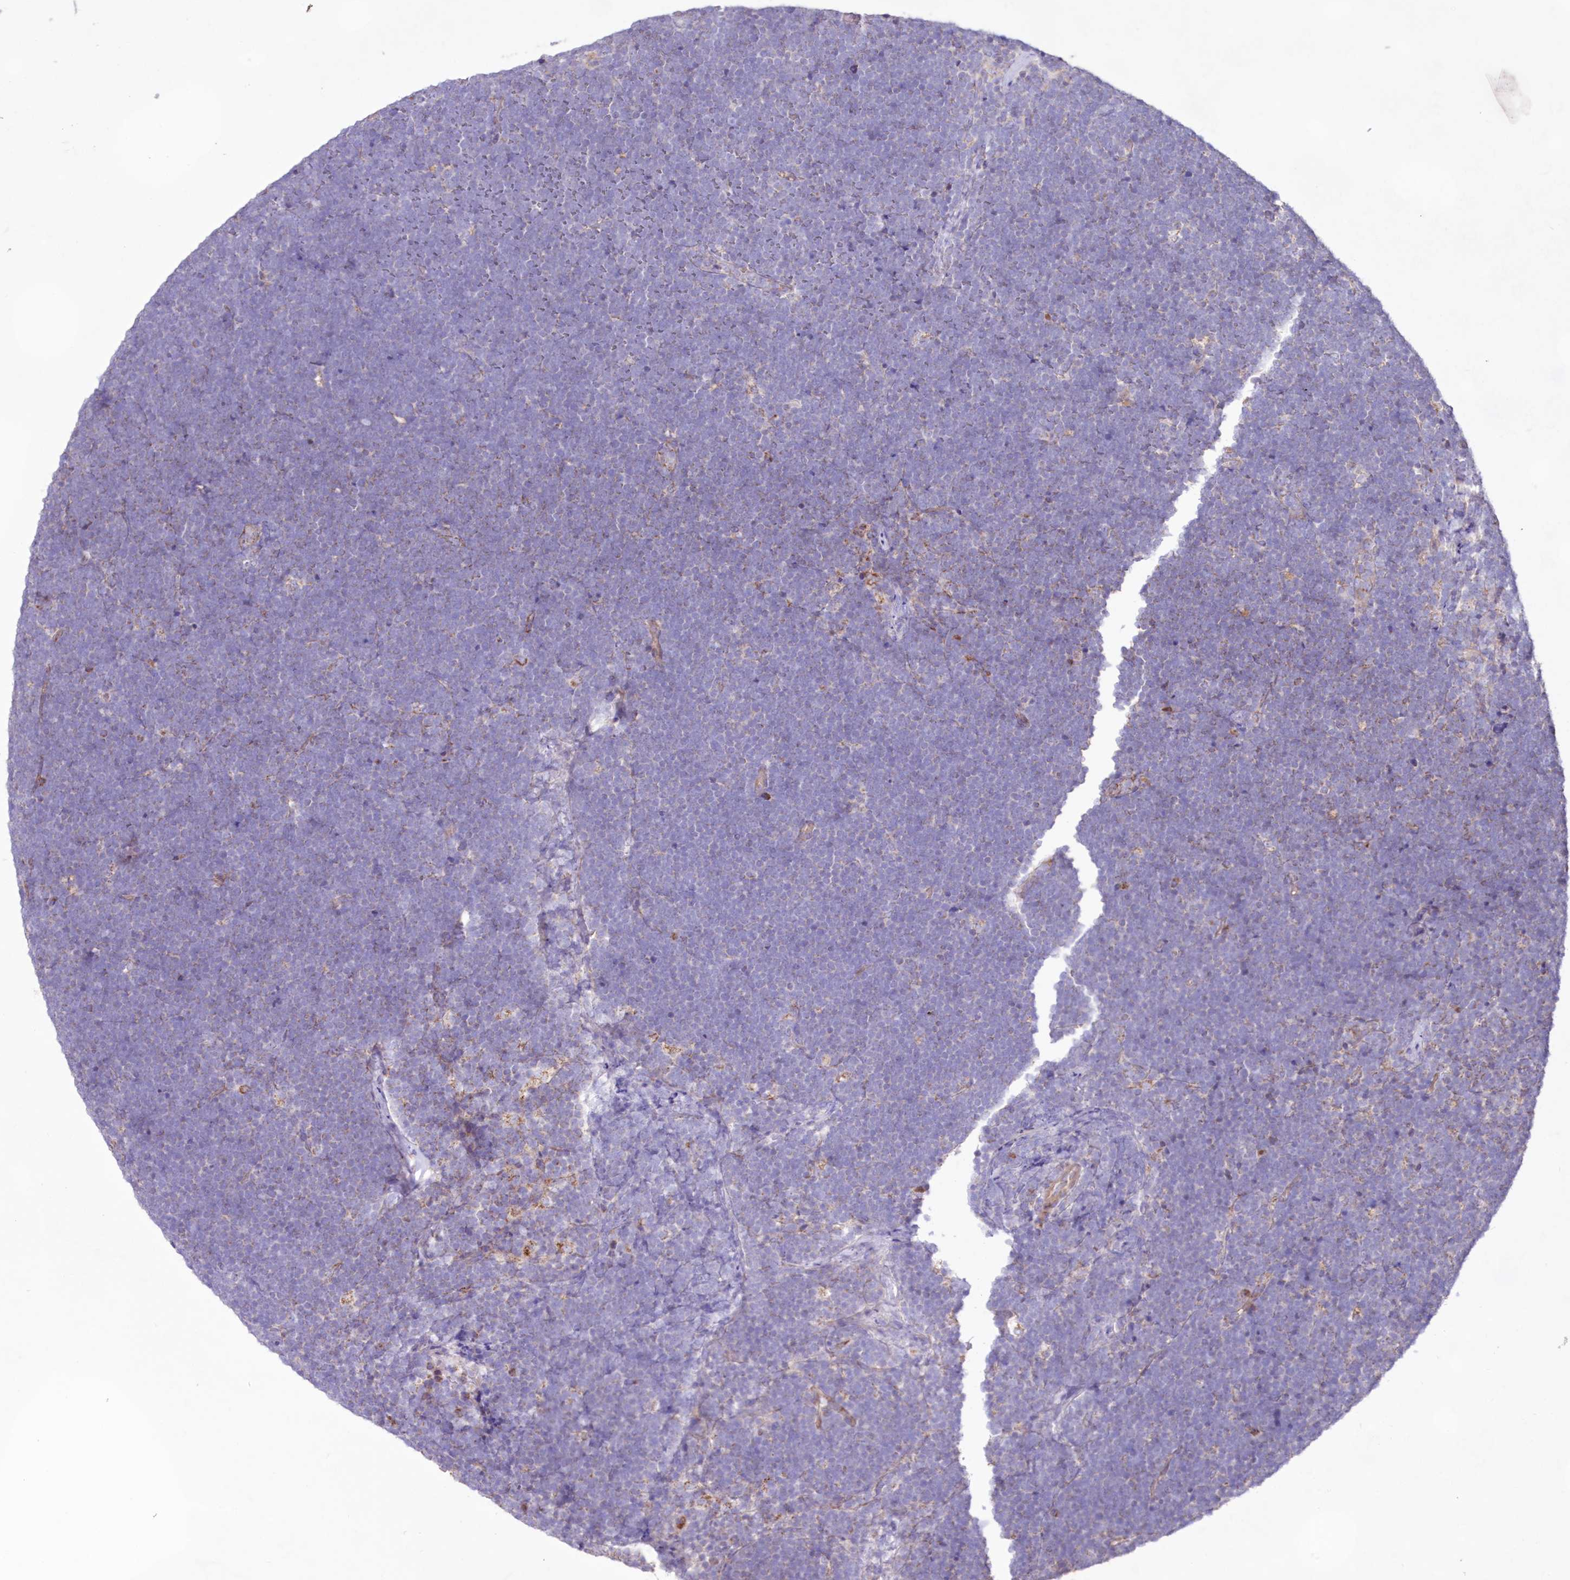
{"staining": {"intensity": "negative", "quantity": "none", "location": "none"}, "tissue": "lymphoma", "cell_type": "Tumor cells", "image_type": "cancer", "snomed": [{"axis": "morphology", "description": "Malignant lymphoma, non-Hodgkin's type, High grade"}, {"axis": "topography", "description": "Lymph node"}], "caption": "Tumor cells are negative for protein expression in human high-grade malignant lymphoma, non-Hodgkin's type. Nuclei are stained in blue.", "gene": "HADHB", "patient": {"sex": "male", "age": 13}}